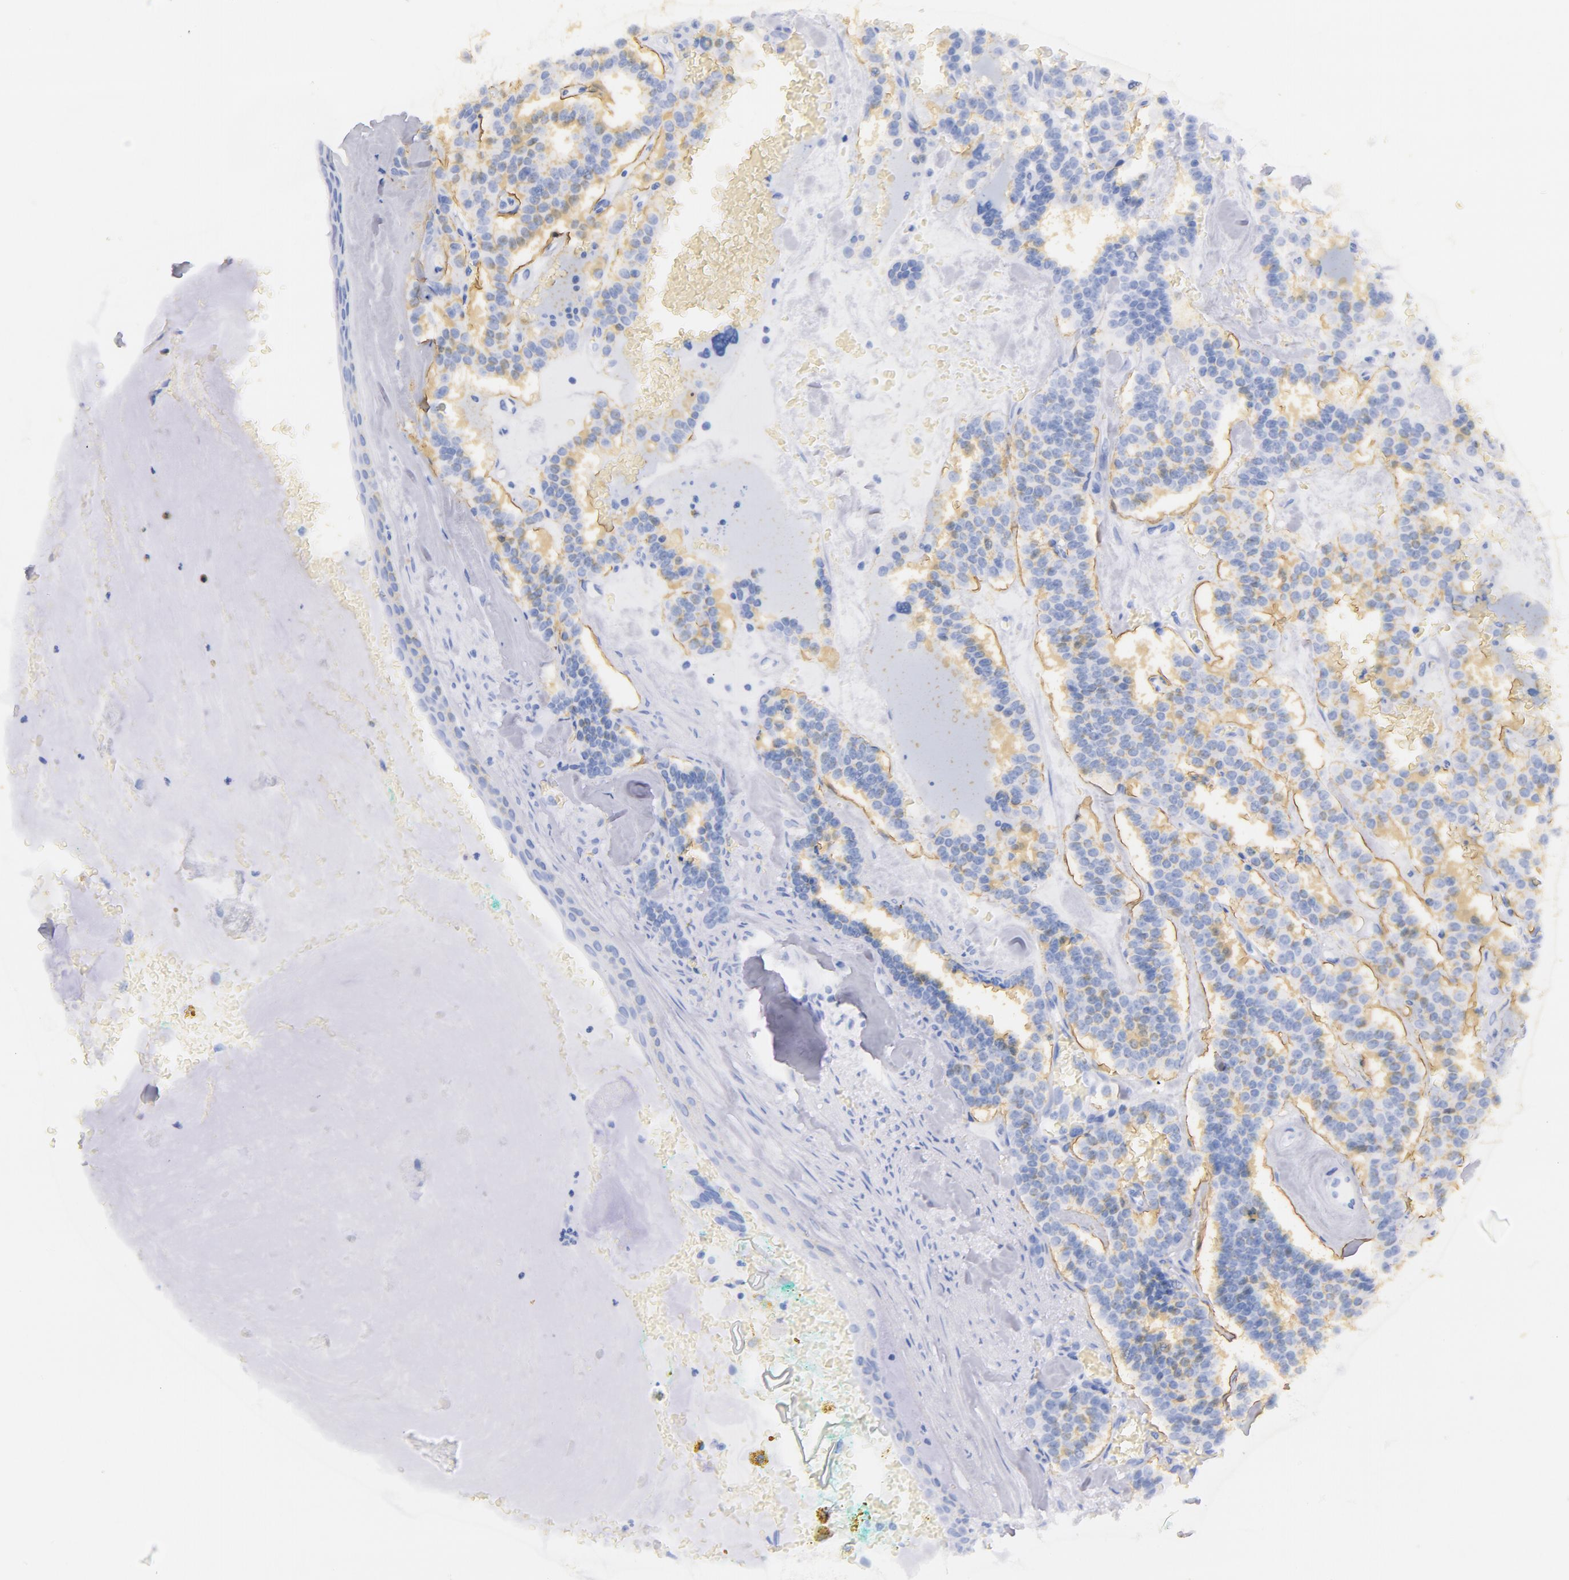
{"staining": {"intensity": "moderate", "quantity": "25%-75%", "location": "cytoplasmic/membranous"}, "tissue": "carcinoid", "cell_type": "Tumor cells", "image_type": "cancer", "snomed": [{"axis": "morphology", "description": "Carcinoid, malignant, NOS"}, {"axis": "topography", "description": "Bronchus"}], "caption": "Immunohistochemistry (DAB) staining of malignant carcinoid demonstrates moderate cytoplasmic/membranous protein staining in approximately 25%-75% of tumor cells.", "gene": "CD44", "patient": {"sex": "male", "age": 55}}